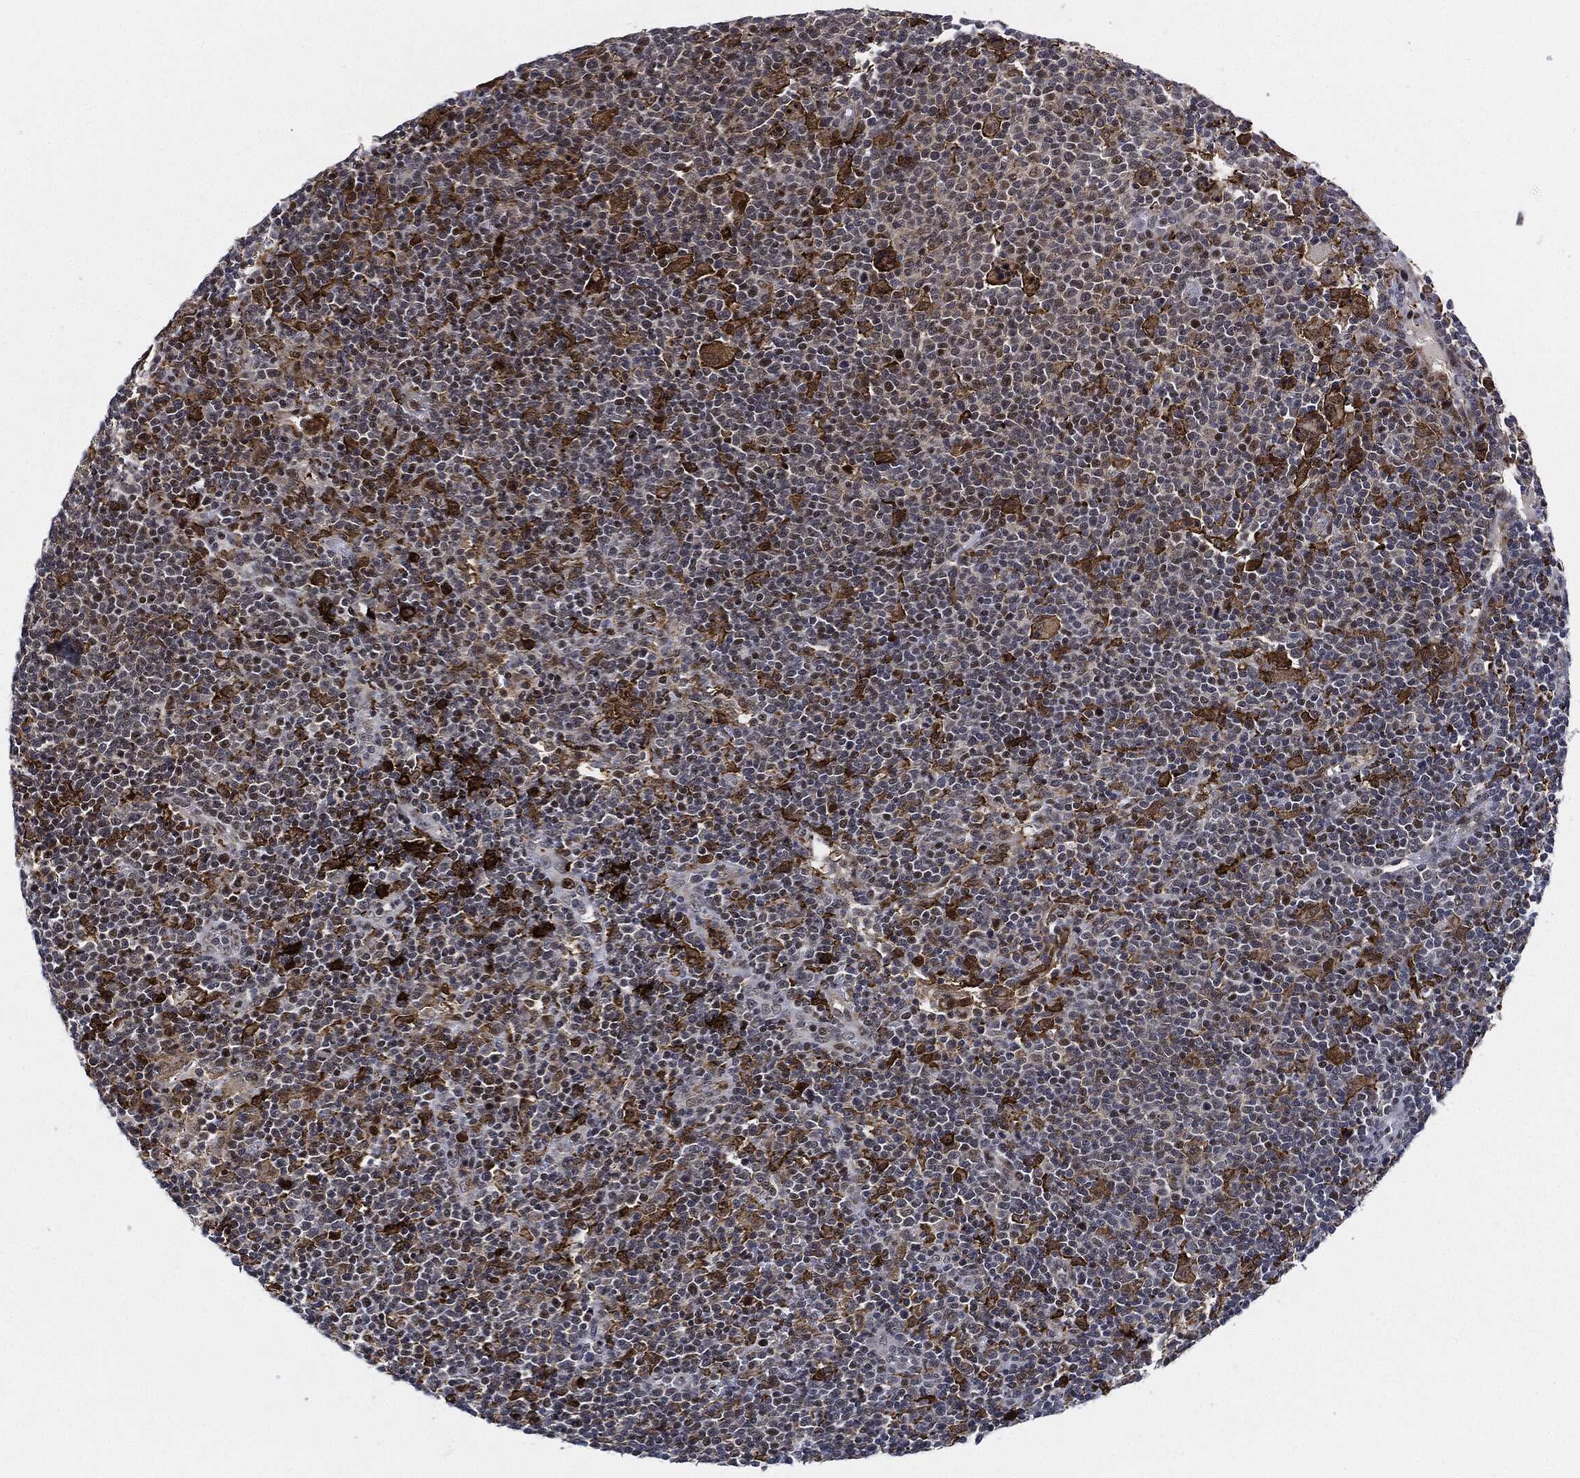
{"staining": {"intensity": "strong", "quantity": "<25%", "location": "cytoplasmic/membranous"}, "tissue": "lymphoma", "cell_type": "Tumor cells", "image_type": "cancer", "snomed": [{"axis": "morphology", "description": "Malignant lymphoma, non-Hodgkin's type, High grade"}, {"axis": "topography", "description": "Lymph node"}], "caption": "The micrograph shows immunohistochemical staining of malignant lymphoma, non-Hodgkin's type (high-grade). There is strong cytoplasmic/membranous positivity is identified in about <25% of tumor cells. Immunohistochemistry (ihc) stains the protein in brown and the nuclei are stained blue.", "gene": "NANOS3", "patient": {"sex": "male", "age": 61}}